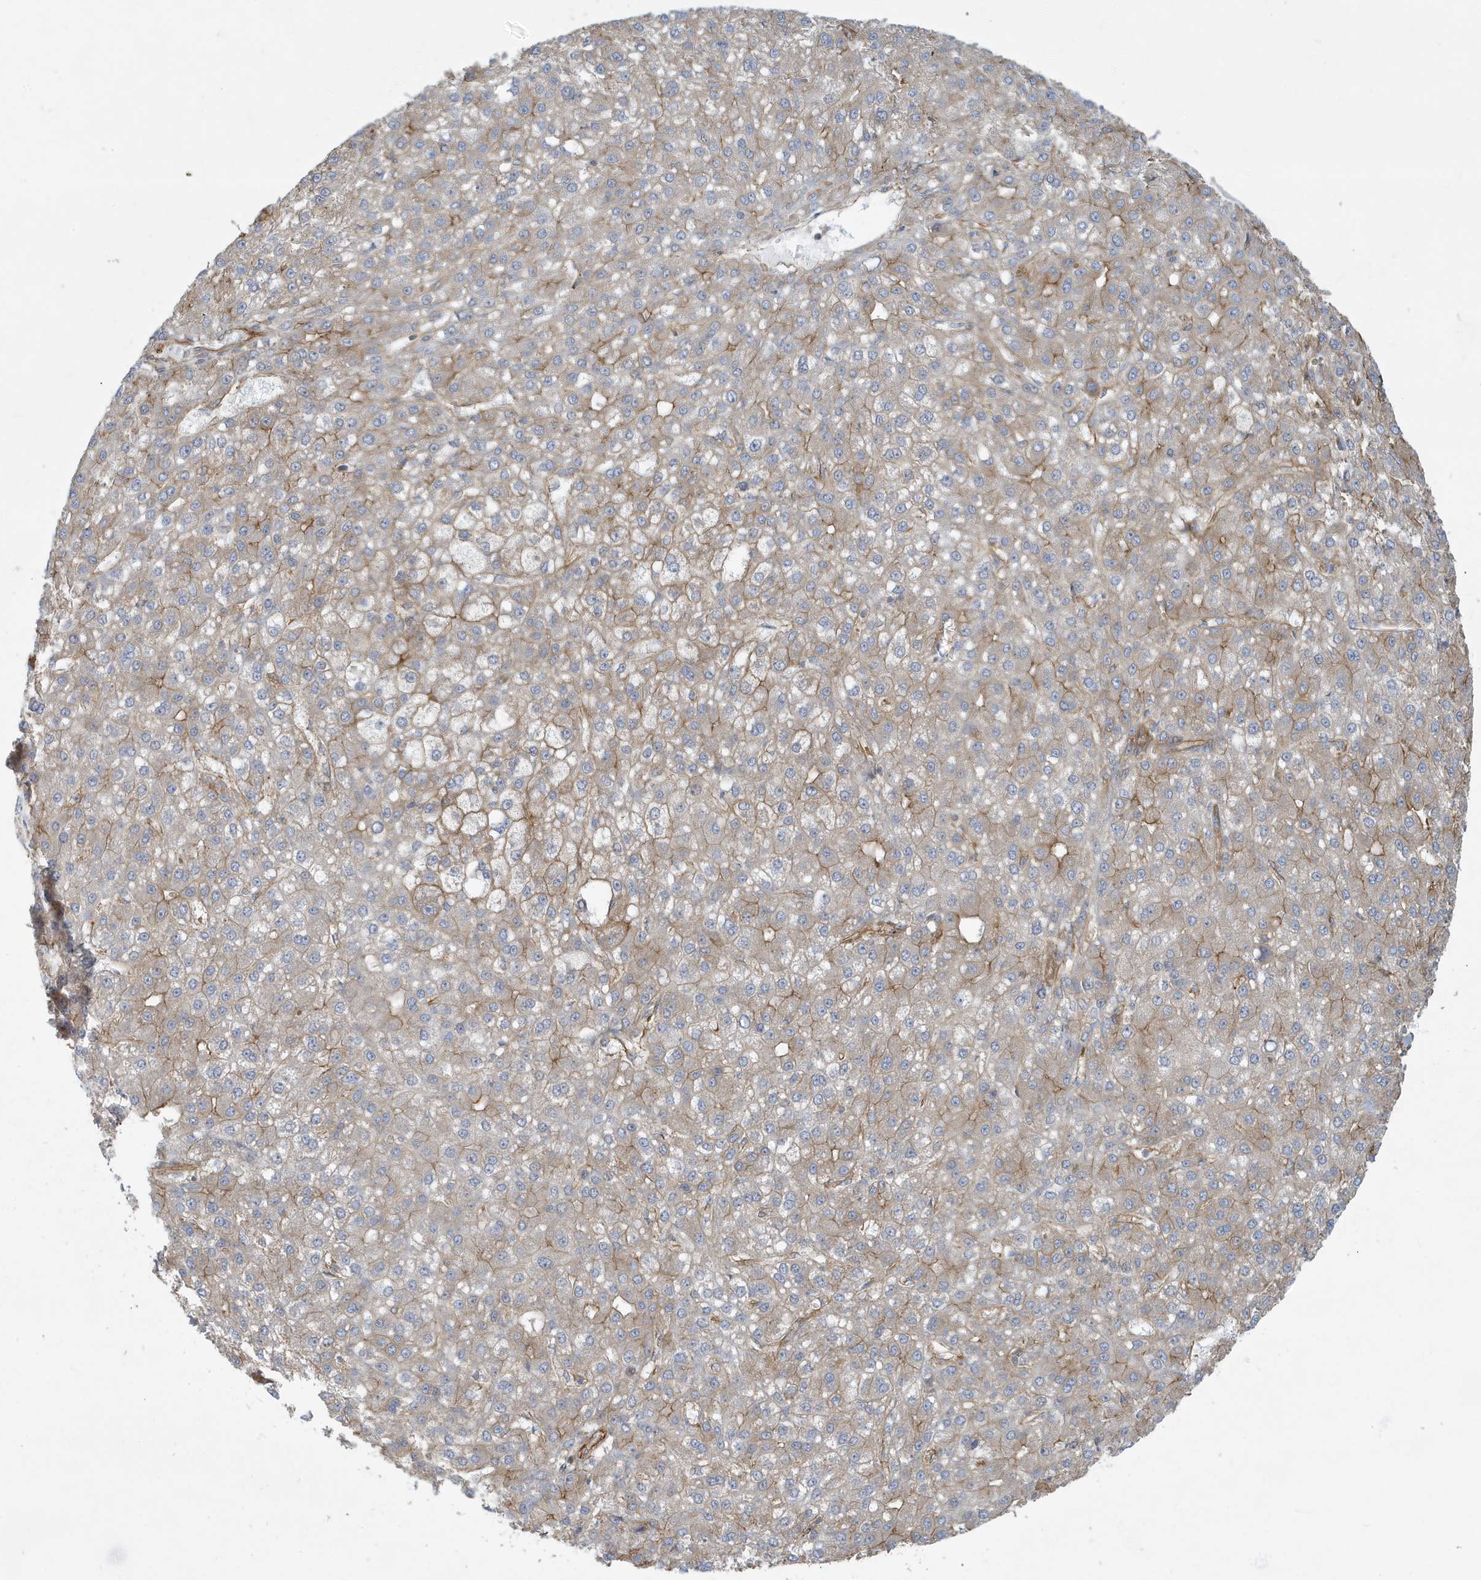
{"staining": {"intensity": "moderate", "quantity": "<25%", "location": "cytoplasmic/membranous"}, "tissue": "liver cancer", "cell_type": "Tumor cells", "image_type": "cancer", "snomed": [{"axis": "morphology", "description": "Carcinoma, Hepatocellular, NOS"}, {"axis": "topography", "description": "Liver"}], "caption": "A photomicrograph of human liver hepatocellular carcinoma stained for a protein reveals moderate cytoplasmic/membranous brown staining in tumor cells. Using DAB (brown) and hematoxylin (blue) stains, captured at high magnification using brightfield microscopy.", "gene": "ATP23", "patient": {"sex": "male", "age": 67}}